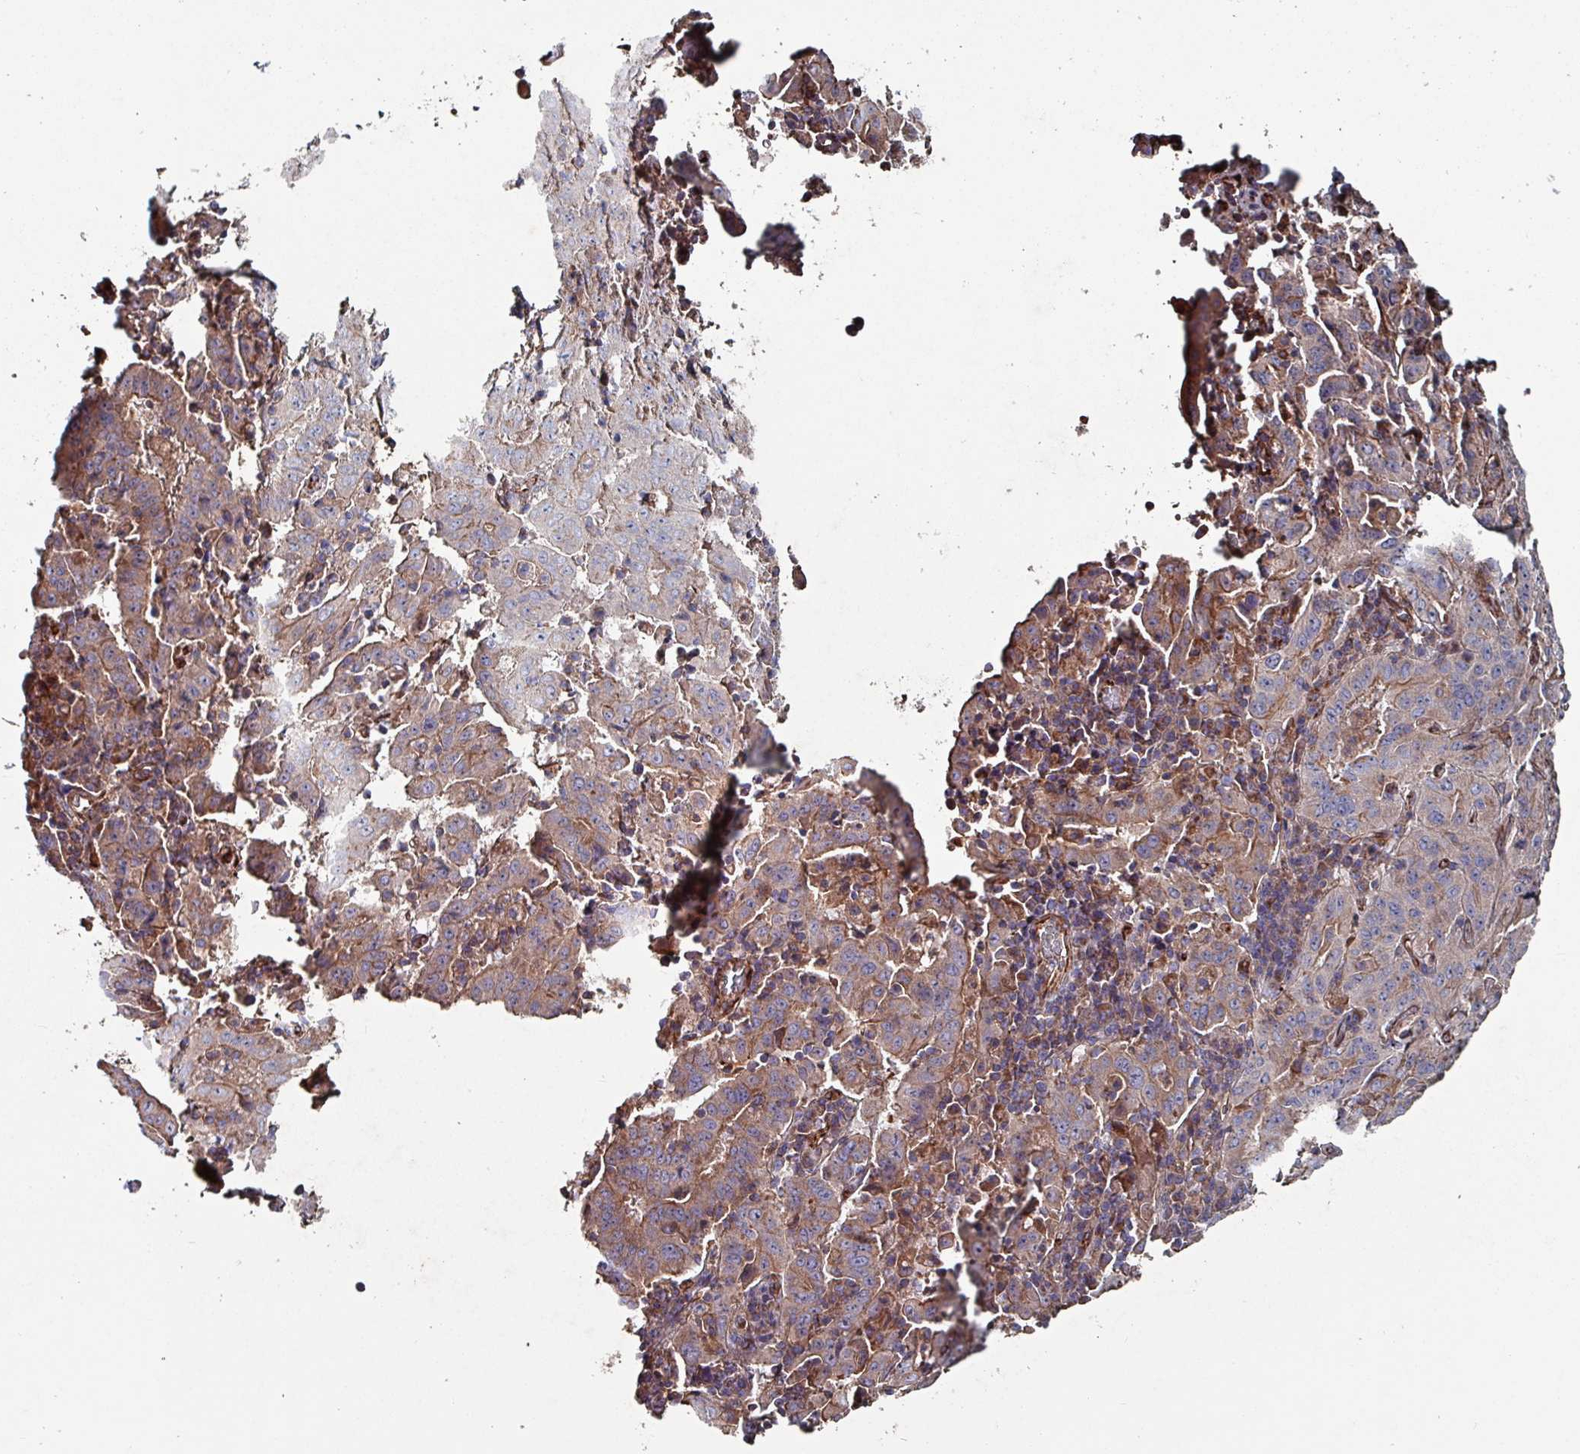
{"staining": {"intensity": "weak", "quantity": "25%-75%", "location": "cytoplasmic/membranous"}, "tissue": "pancreatic cancer", "cell_type": "Tumor cells", "image_type": "cancer", "snomed": [{"axis": "morphology", "description": "Adenocarcinoma, NOS"}, {"axis": "topography", "description": "Pancreas"}], "caption": "Pancreatic cancer (adenocarcinoma) stained with a brown dye shows weak cytoplasmic/membranous positive expression in approximately 25%-75% of tumor cells.", "gene": "ANO10", "patient": {"sex": "male", "age": 63}}